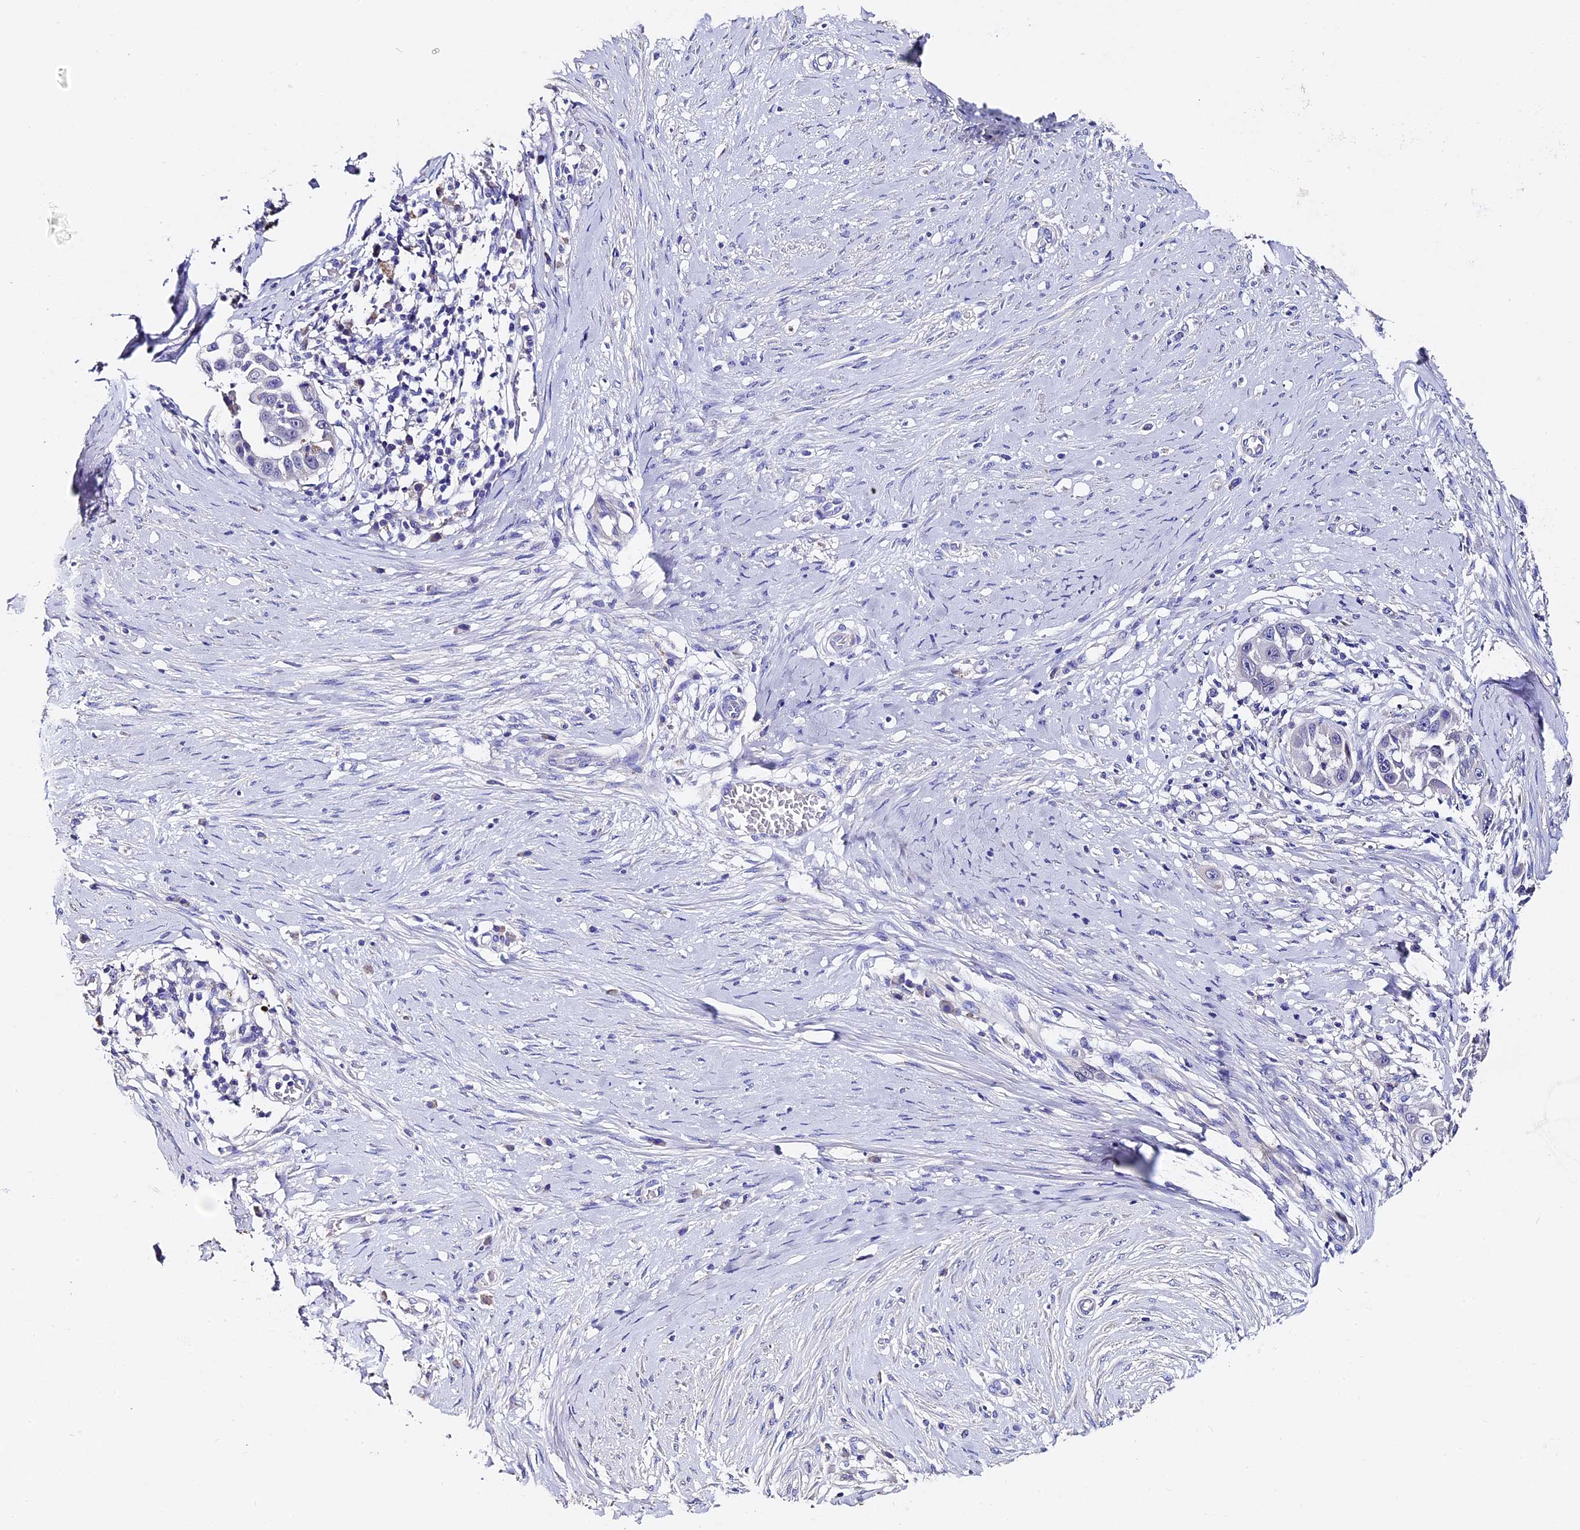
{"staining": {"intensity": "negative", "quantity": "none", "location": "none"}, "tissue": "skin cancer", "cell_type": "Tumor cells", "image_type": "cancer", "snomed": [{"axis": "morphology", "description": "Squamous cell carcinoma, NOS"}, {"axis": "topography", "description": "Skin"}], "caption": "IHC histopathology image of neoplastic tissue: skin cancer stained with DAB reveals no significant protein positivity in tumor cells.", "gene": "FBXW9", "patient": {"sex": "female", "age": 44}}